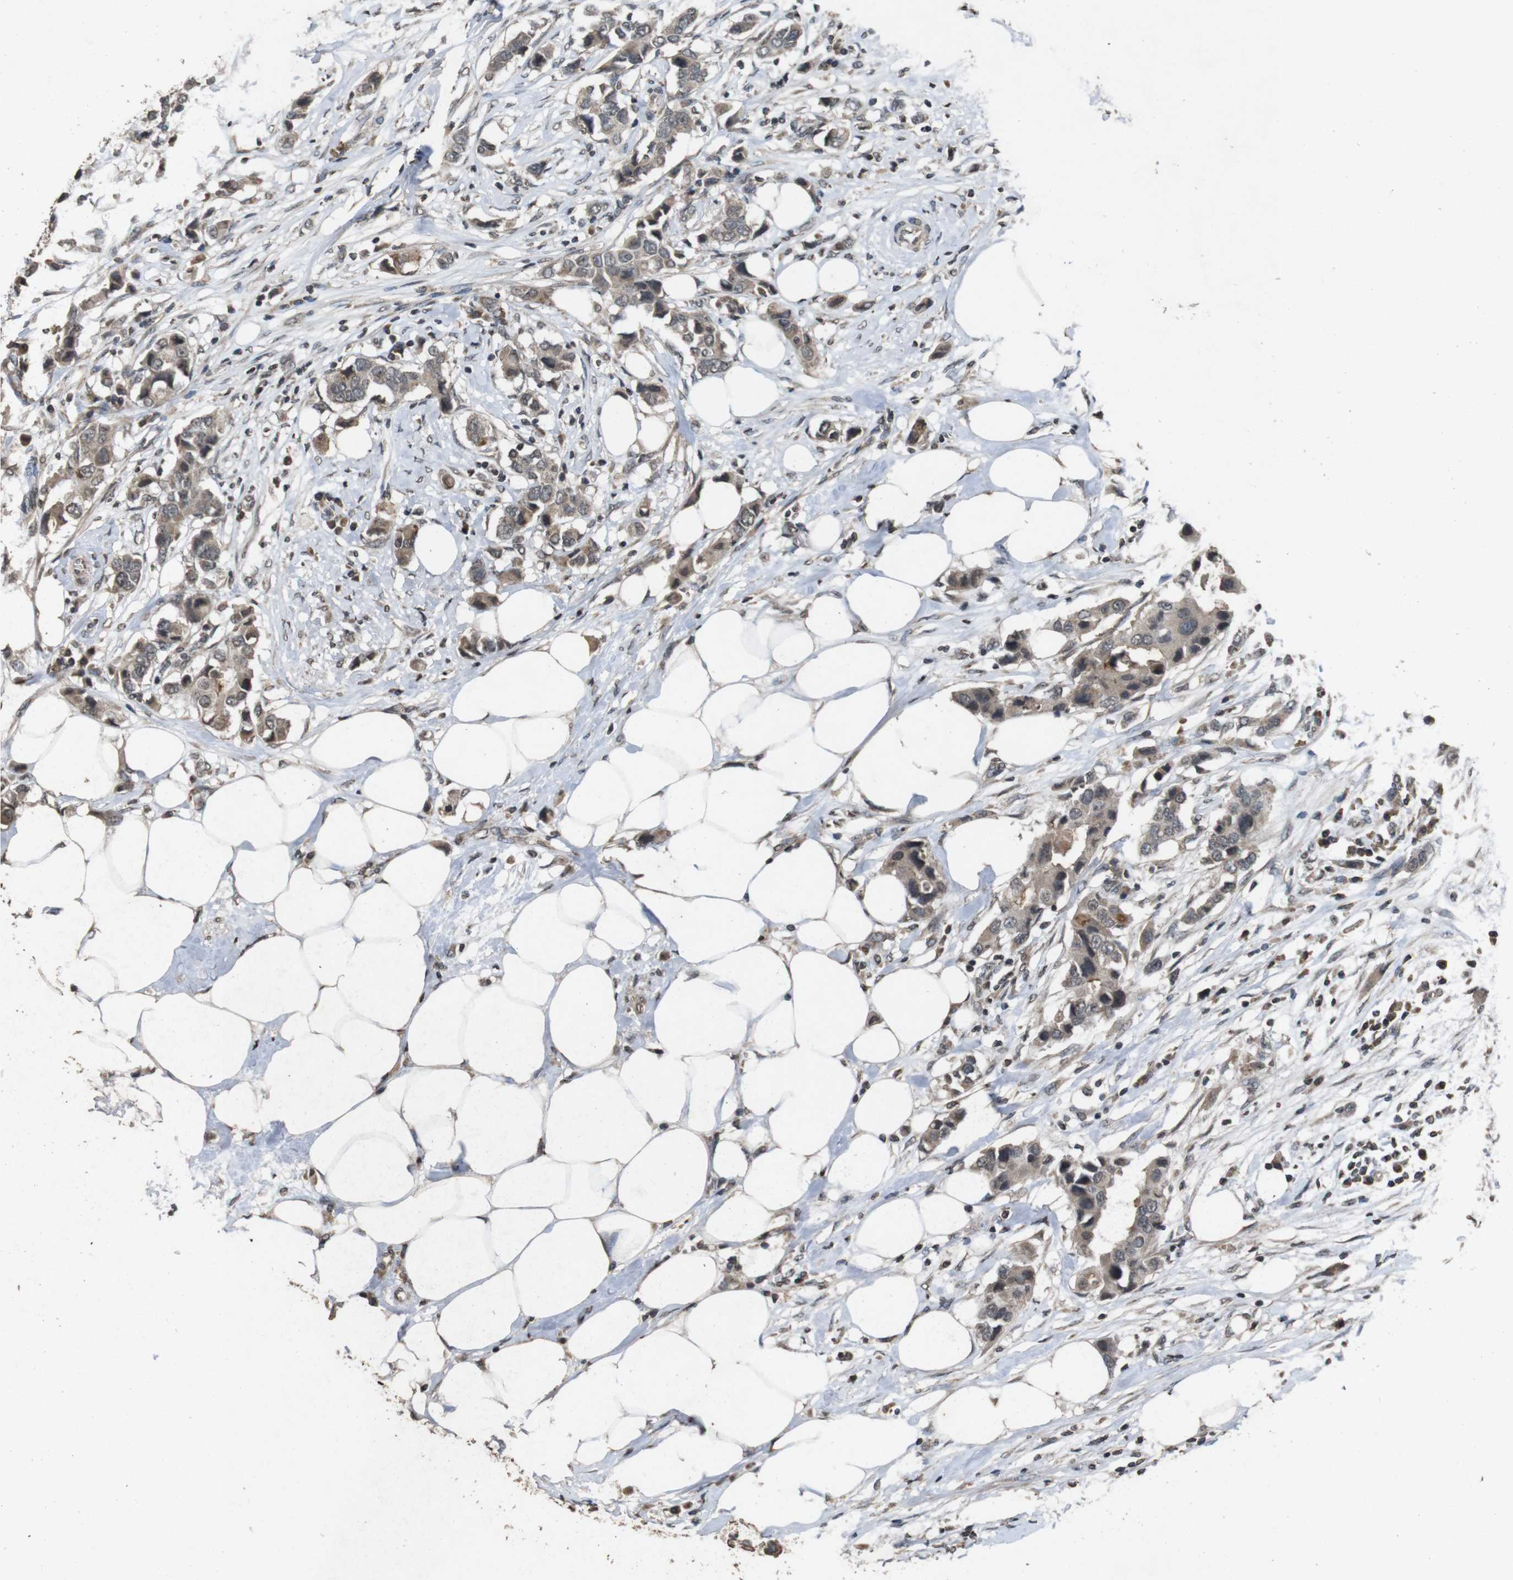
{"staining": {"intensity": "moderate", "quantity": ">75%", "location": "cytoplasmic/membranous"}, "tissue": "breast cancer", "cell_type": "Tumor cells", "image_type": "cancer", "snomed": [{"axis": "morphology", "description": "Normal tissue, NOS"}, {"axis": "morphology", "description": "Duct carcinoma"}, {"axis": "topography", "description": "Breast"}], "caption": "Infiltrating ductal carcinoma (breast) tissue exhibits moderate cytoplasmic/membranous positivity in approximately >75% of tumor cells, visualized by immunohistochemistry. Using DAB (brown) and hematoxylin (blue) stains, captured at high magnification using brightfield microscopy.", "gene": "SORL1", "patient": {"sex": "female", "age": 50}}